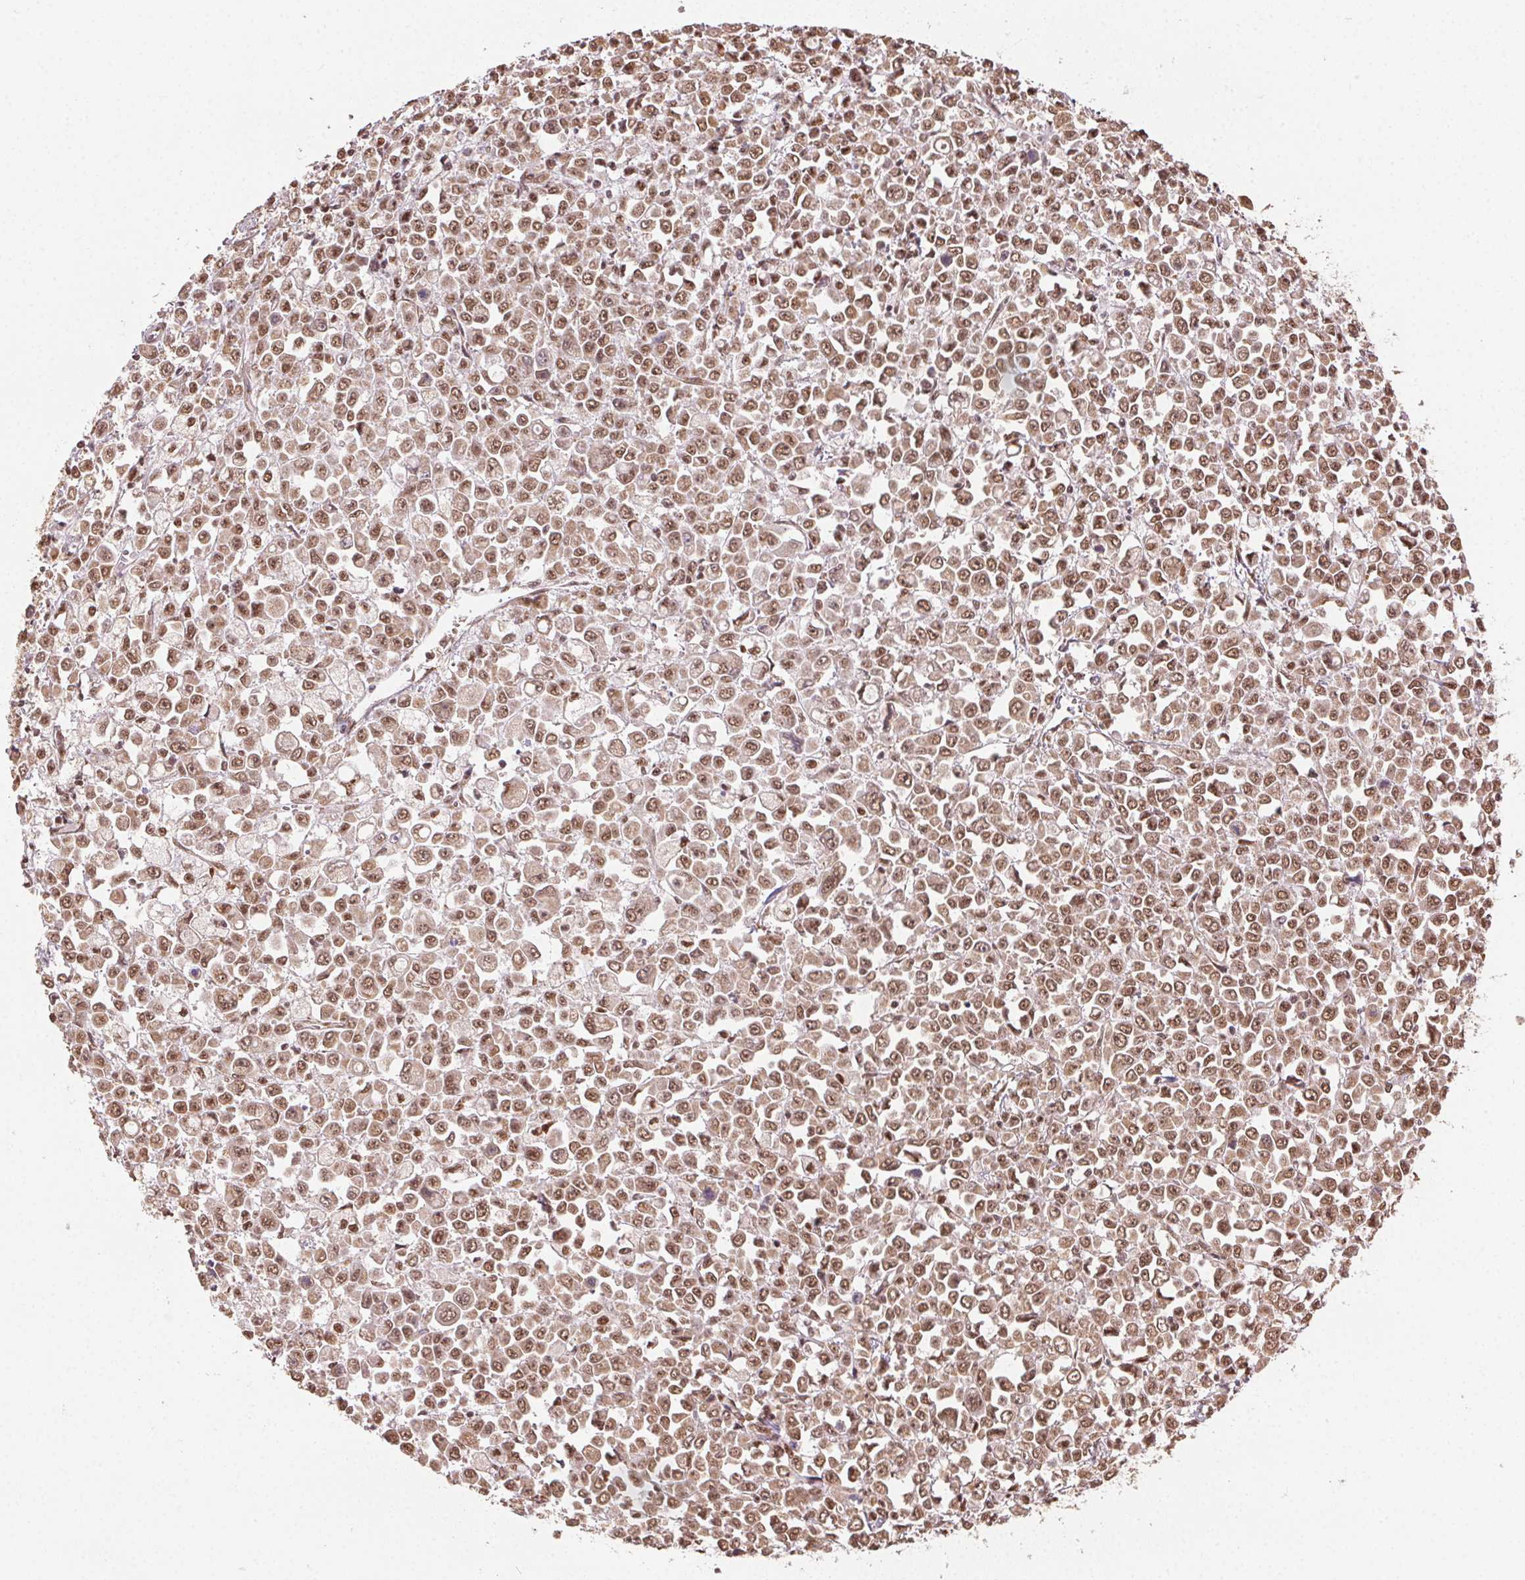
{"staining": {"intensity": "moderate", "quantity": ">75%", "location": "cytoplasmic/membranous,nuclear"}, "tissue": "stomach cancer", "cell_type": "Tumor cells", "image_type": "cancer", "snomed": [{"axis": "morphology", "description": "Adenocarcinoma, NOS"}, {"axis": "topography", "description": "Stomach, upper"}], "caption": "Immunohistochemistry histopathology image of stomach cancer stained for a protein (brown), which exhibits medium levels of moderate cytoplasmic/membranous and nuclear positivity in approximately >75% of tumor cells.", "gene": "TREML4", "patient": {"sex": "male", "age": 70}}